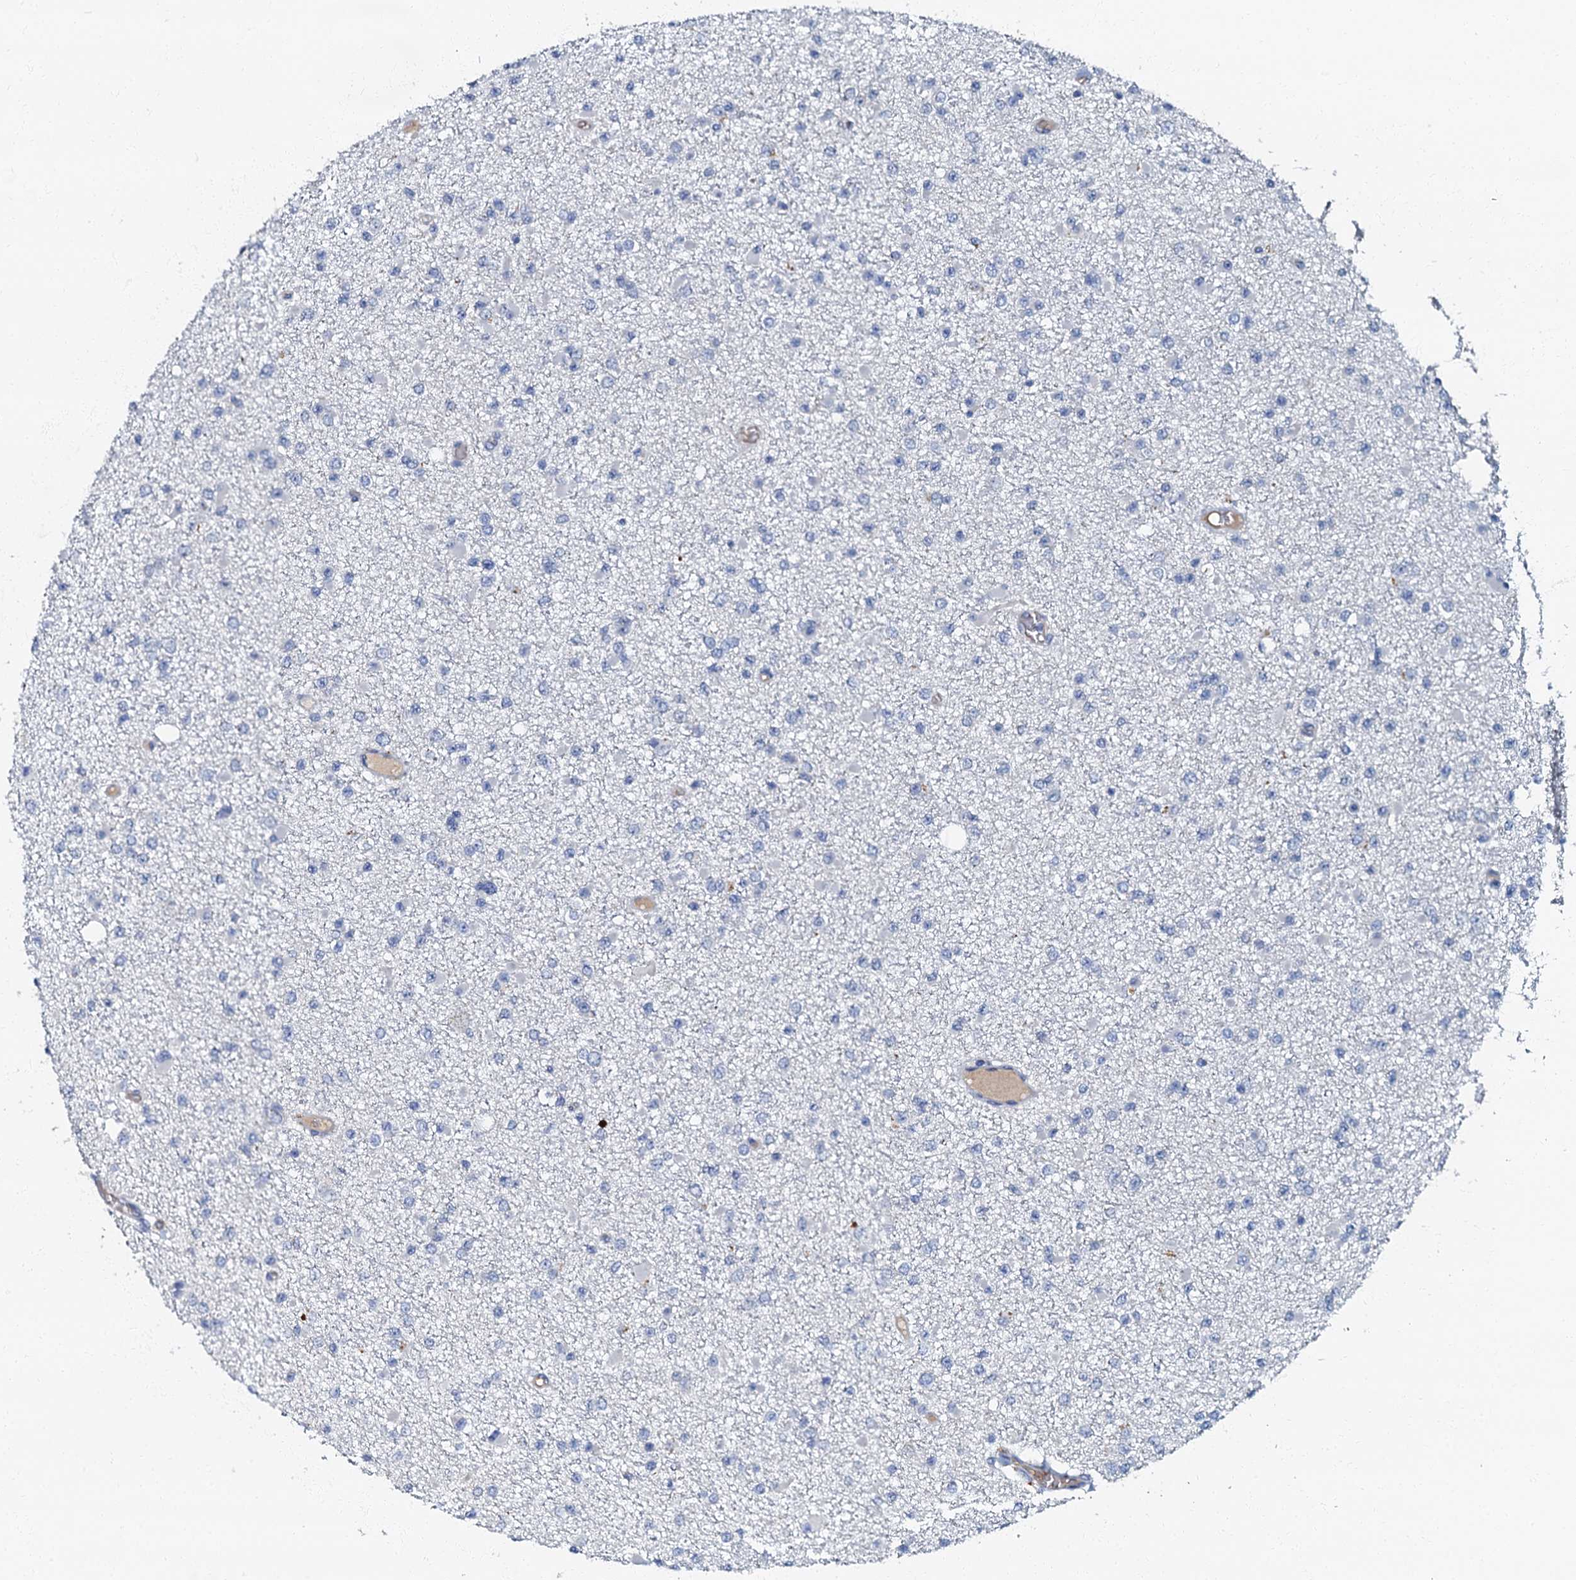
{"staining": {"intensity": "negative", "quantity": "none", "location": "none"}, "tissue": "glioma", "cell_type": "Tumor cells", "image_type": "cancer", "snomed": [{"axis": "morphology", "description": "Glioma, malignant, Low grade"}, {"axis": "topography", "description": "Brain"}], "caption": "Malignant glioma (low-grade) was stained to show a protein in brown. There is no significant staining in tumor cells.", "gene": "OLAH", "patient": {"sex": "female", "age": 22}}